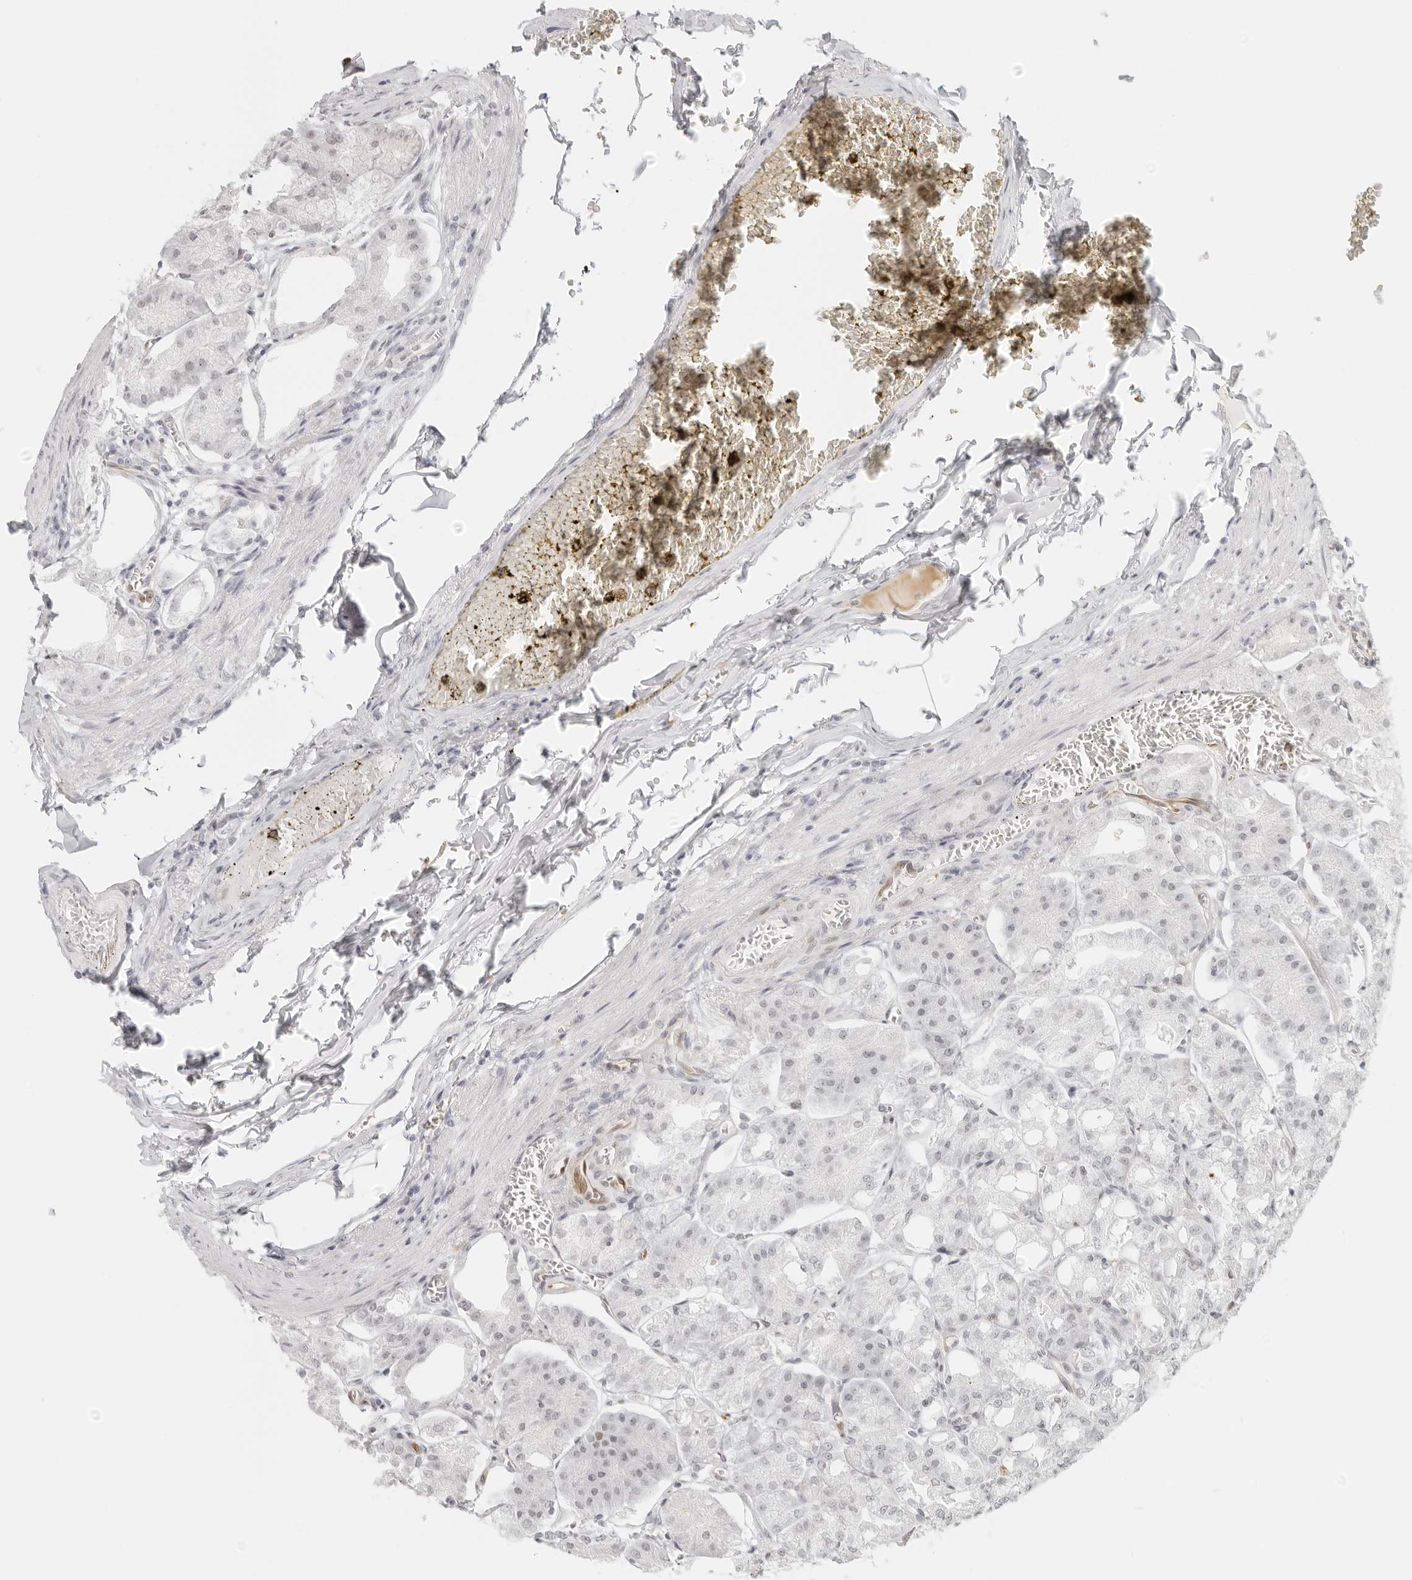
{"staining": {"intensity": "moderate", "quantity": "25%-75%", "location": "cytoplasmic/membranous"}, "tissue": "stomach", "cell_type": "Glandular cells", "image_type": "normal", "snomed": [{"axis": "morphology", "description": "Normal tissue, NOS"}, {"axis": "topography", "description": "Stomach, lower"}], "caption": "IHC (DAB) staining of normal stomach displays moderate cytoplasmic/membranous protein positivity in approximately 25%-75% of glandular cells.", "gene": "EIF4G1", "patient": {"sex": "male", "age": 71}}